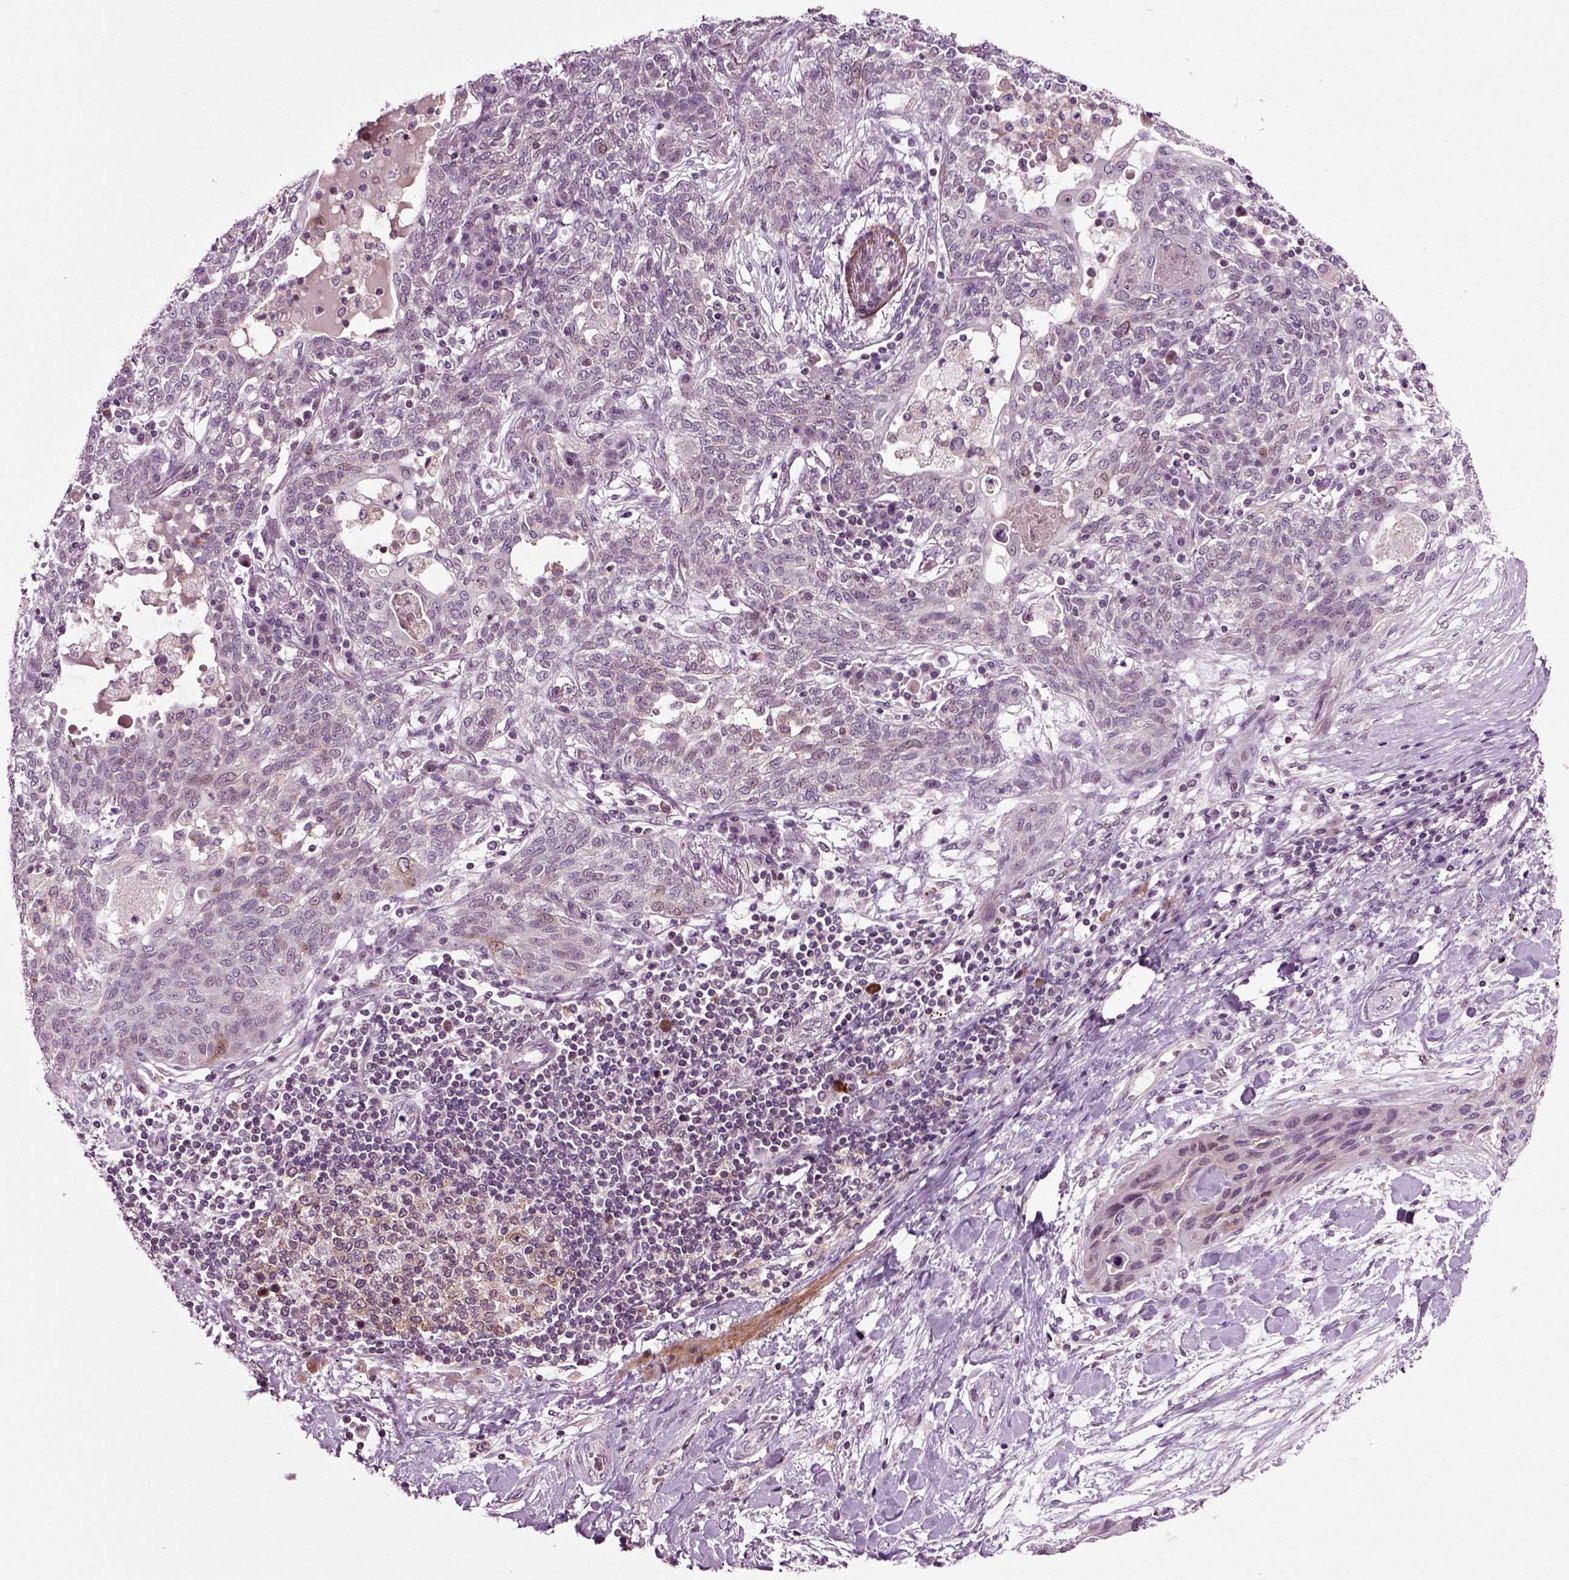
{"staining": {"intensity": "negative", "quantity": "none", "location": "none"}, "tissue": "lung cancer", "cell_type": "Tumor cells", "image_type": "cancer", "snomed": [{"axis": "morphology", "description": "Squamous cell carcinoma, NOS"}, {"axis": "topography", "description": "Lung"}], "caption": "Image shows no protein expression in tumor cells of lung cancer (squamous cell carcinoma) tissue. The staining was performed using DAB (3,3'-diaminobenzidine) to visualize the protein expression in brown, while the nuclei were stained in blue with hematoxylin (Magnification: 20x).", "gene": "KNSTRN", "patient": {"sex": "female", "age": 70}}